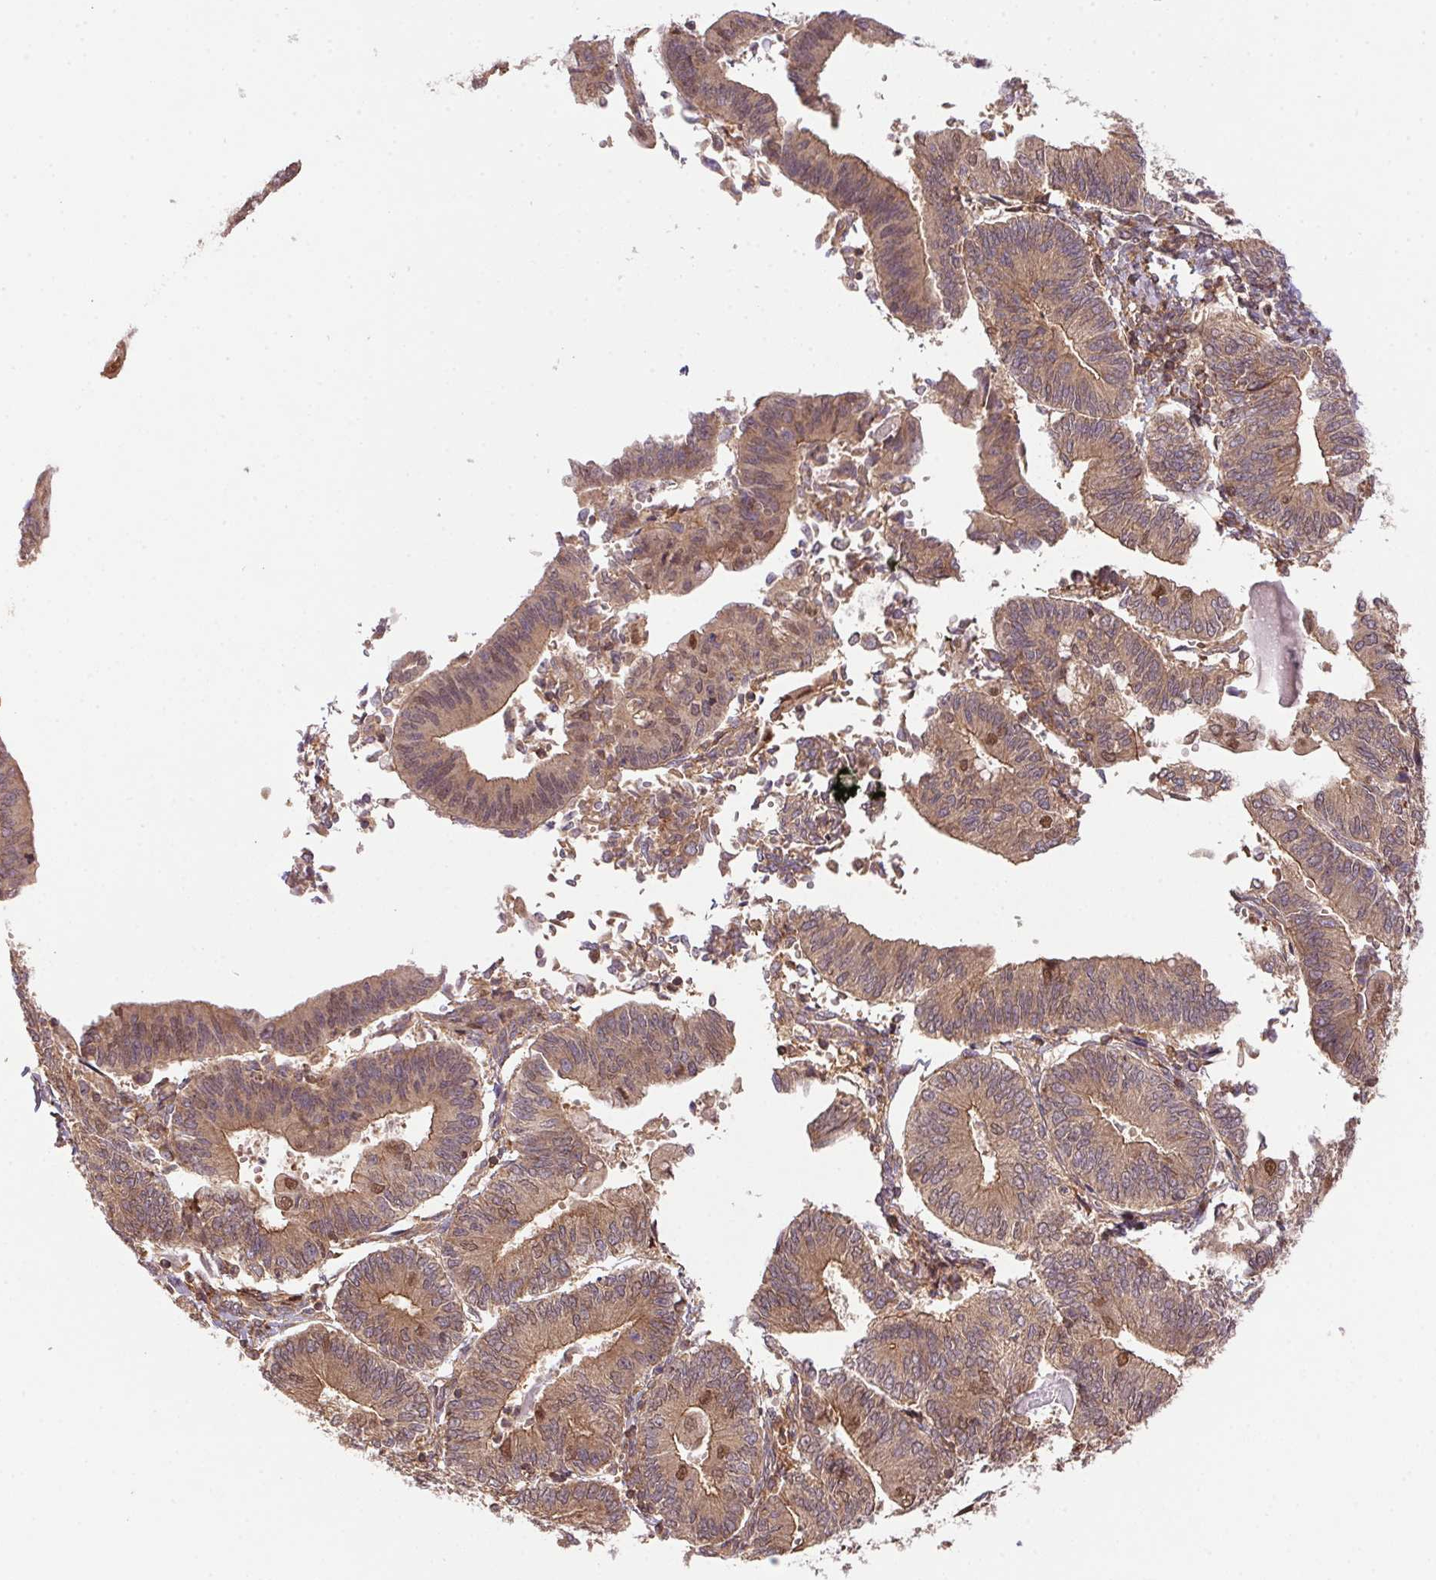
{"staining": {"intensity": "moderate", "quantity": ">75%", "location": "cytoplasmic/membranous"}, "tissue": "endometrial cancer", "cell_type": "Tumor cells", "image_type": "cancer", "snomed": [{"axis": "morphology", "description": "Adenocarcinoma, NOS"}, {"axis": "topography", "description": "Endometrium"}], "caption": "Brown immunohistochemical staining in adenocarcinoma (endometrial) exhibits moderate cytoplasmic/membranous expression in approximately >75% of tumor cells. Nuclei are stained in blue.", "gene": "MEX3D", "patient": {"sex": "female", "age": 65}}